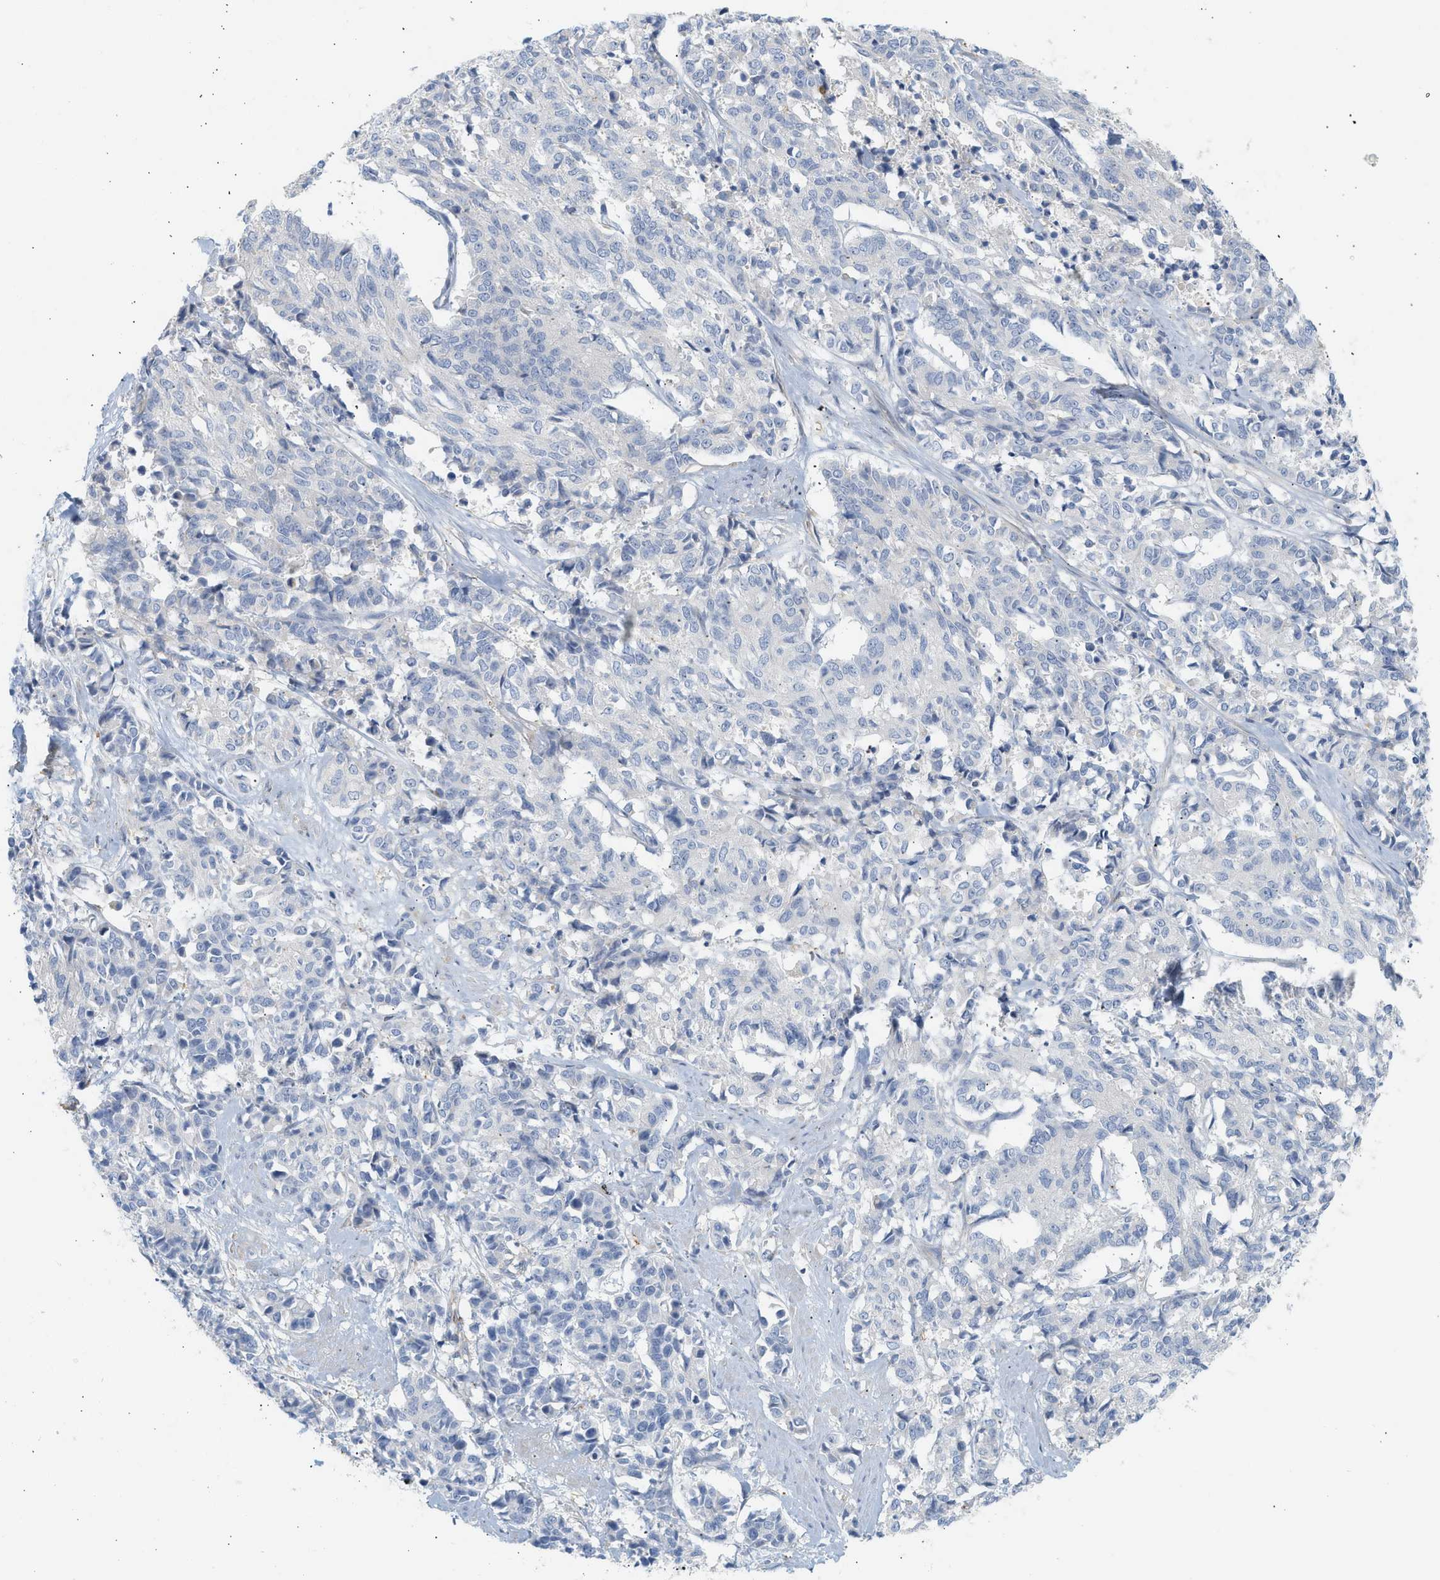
{"staining": {"intensity": "negative", "quantity": "none", "location": "none"}, "tissue": "cervical cancer", "cell_type": "Tumor cells", "image_type": "cancer", "snomed": [{"axis": "morphology", "description": "Squamous cell carcinoma, NOS"}, {"axis": "topography", "description": "Cervix"}], "caption": "An image of cervical cancer (squamous cell carcinoma) stained for a protein exhibits no brown staining in tumor cells.", "gene": "BVES", "patient": {"sex": "female", "age": 35}}